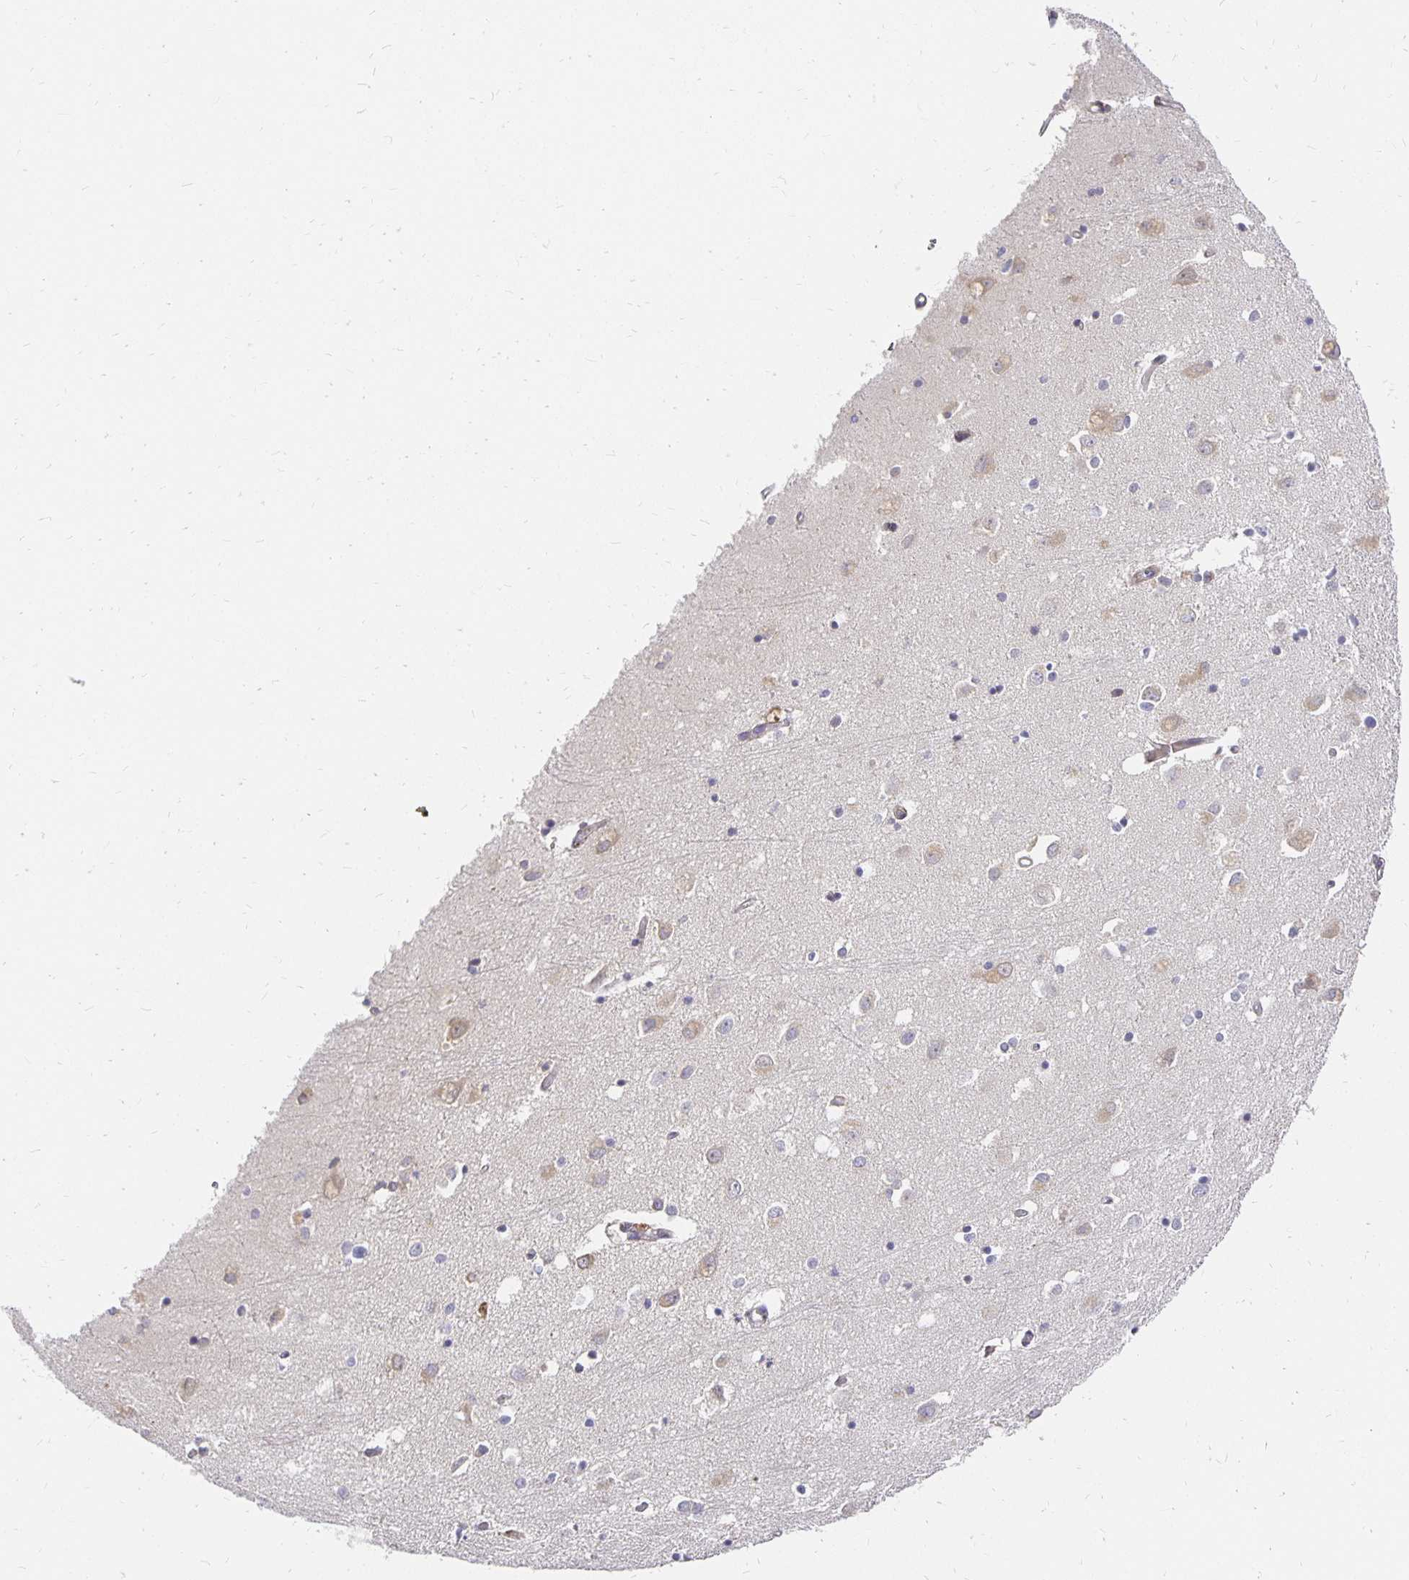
{"staining": {"intensity": "negative", "quantity": "none", "location": "none"}, "tissue": "caudate", "cell_type": "Glial cells", "image_type": "normal", "snomed": [{"axis": "morphology", "description": "Normal tissue, NOS"}, {"axis": "topography", "description": "Lateral ventricle wall"}, {"axis": "topography", "description": "Hippocampus"}], "caption": "Protein analysis of normal caudate demonstrates no significant expression in glial cells. (DAB immunohistochemistry (IHC) visualized using brightfield microscopy, high magnification).", "gene": "PLOD1", "patient": {"sex": "female", "age": 63}}